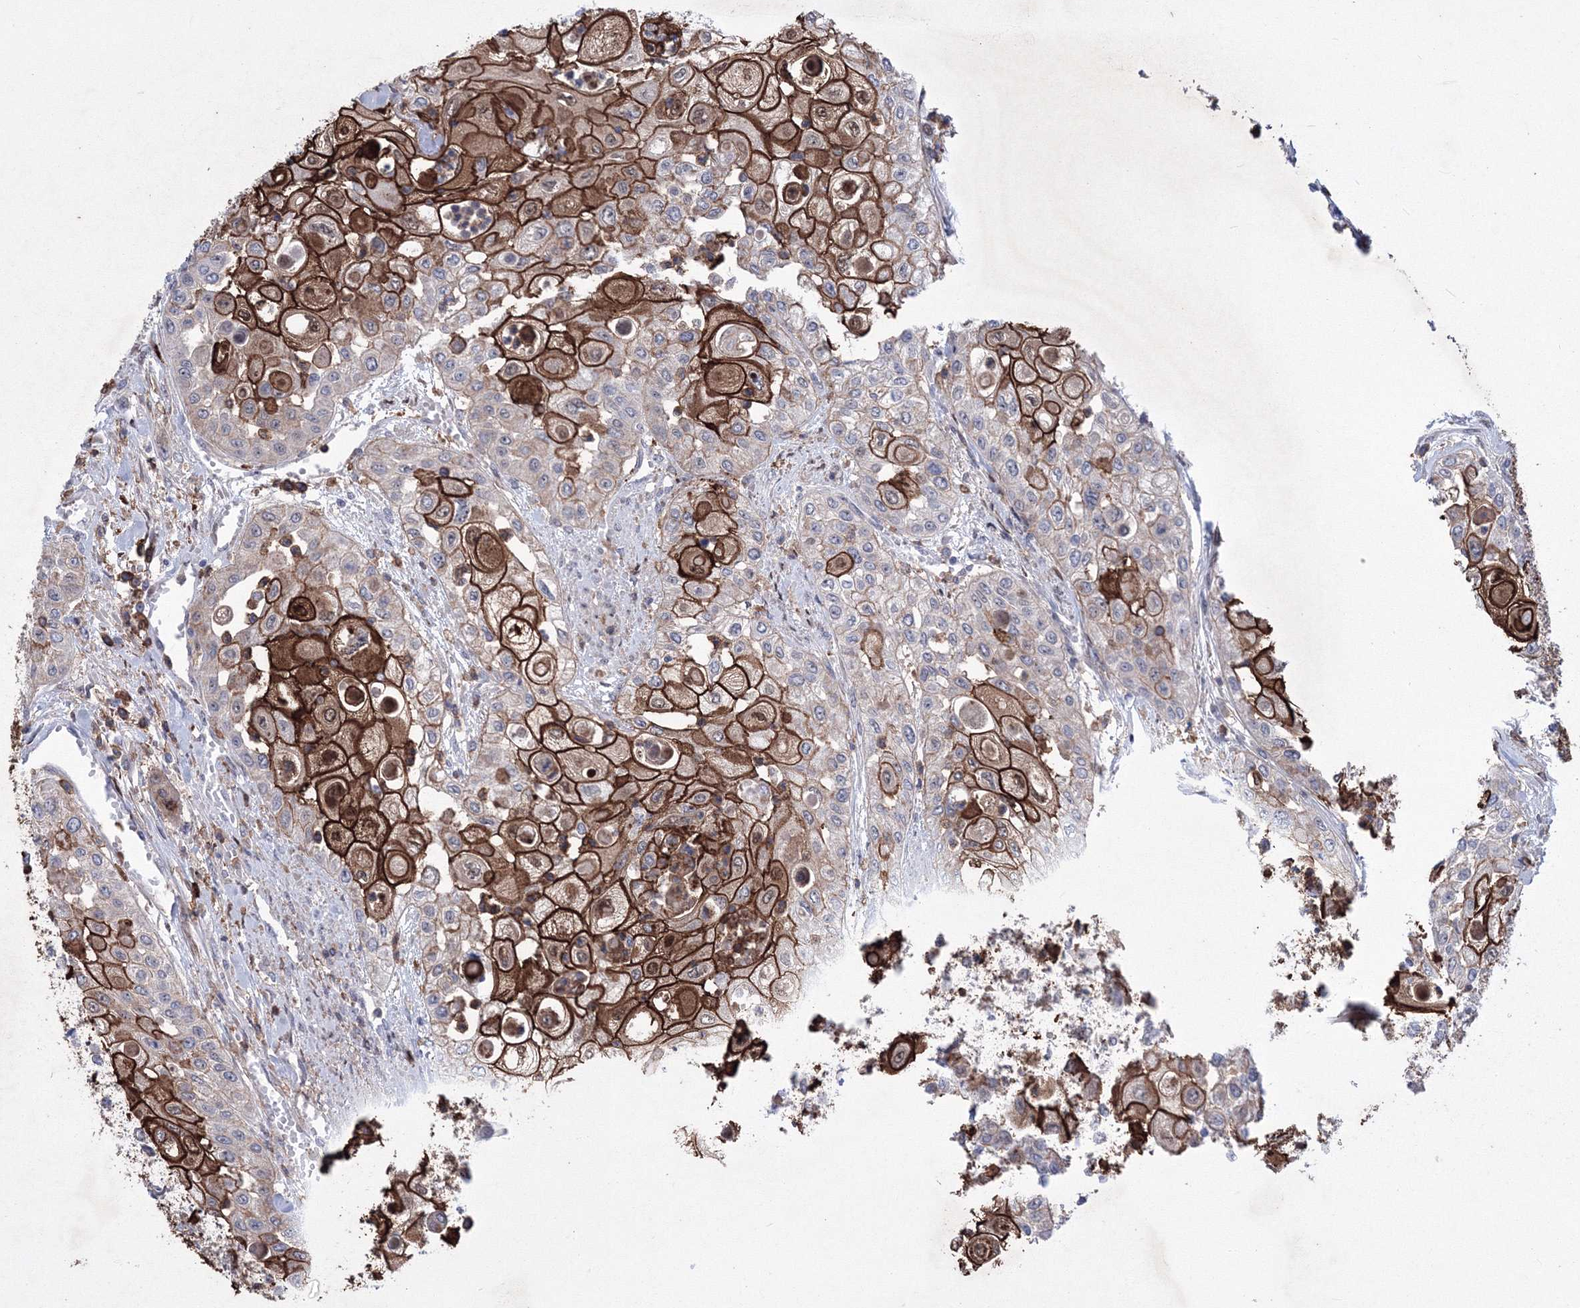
{"staining": {"intensity": "strong", "quantity": ">75%", "location": "cytoplasmic/membranous,nuclear"}, "tissue": "urothelial cancer", "cell_type": "Tumor cells", "image_type": "cancer", "snomed": [{"axis": "morphology", "description": "Urothelial carcinoma, High grade"}, {"axis": "topography", "description": "Urinary bladder"}], "caption": "A high amount of strong cytoplasmic/membranous and nuclear expression is present in approximately >75% of tumor cells in urothelial cancer tissue.", "gene": "RNPEPL1", "patient": {"sex": "female", "age": 79}}